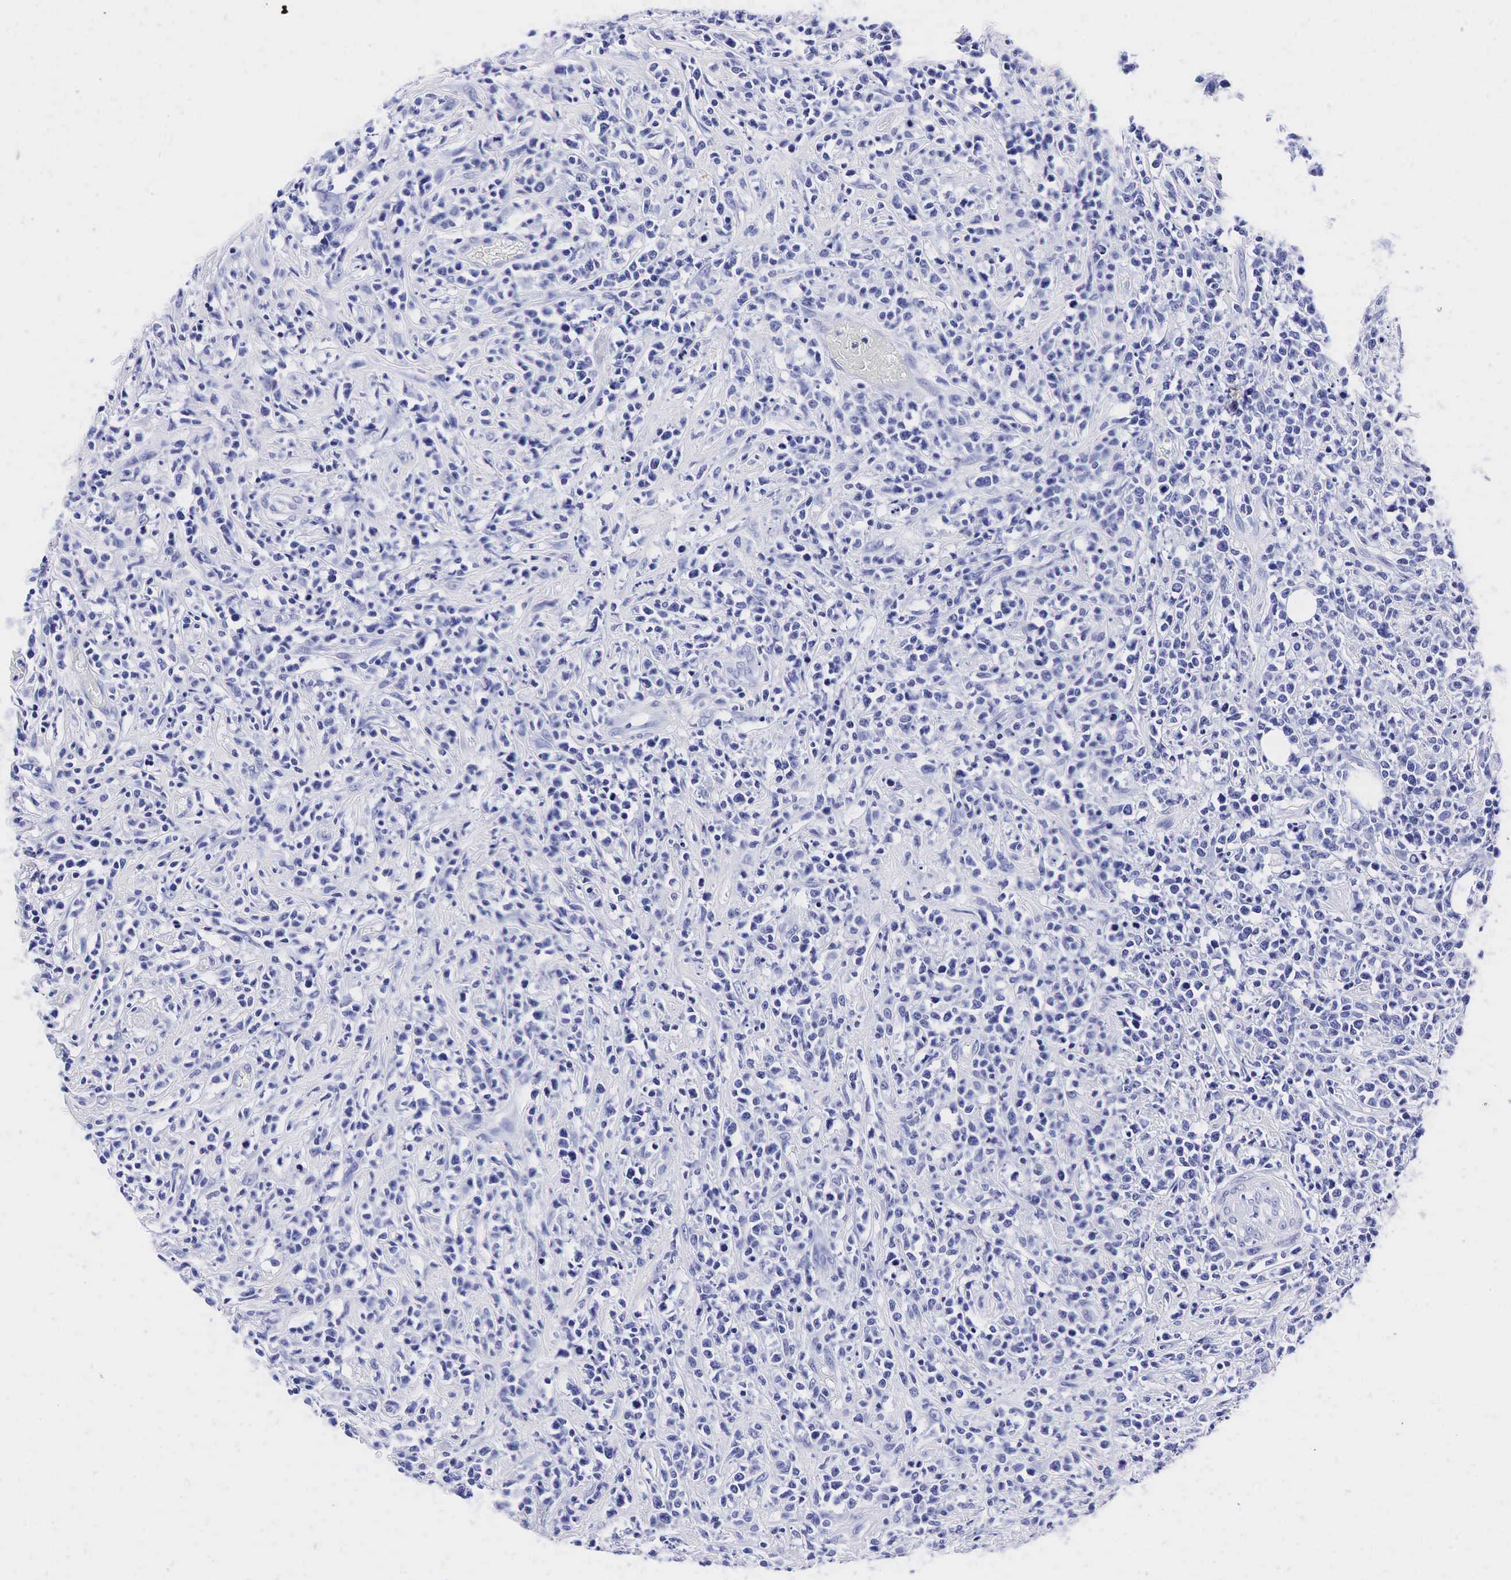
{"staining": {"intensity": "negative", "quantity": "none", "location": "none"}, "tissue": "lymphoma", "cell_type": "Tumor cells", "image_type": "cancer", "snomed": [{"axis": "morphology", "description": "Malignant lymphoma, non-Hodgkin's type, High grade"}, {"axis": "topography", "description": "Colon"}], "caption": "IHC image of high-grade malignant lymphoma, non-Hodgkin's type stained for a protein (brown), which demonstrates no staining in tumor cells.", "gene": "TG", "patient": {"sex": "male", "age": 82}}